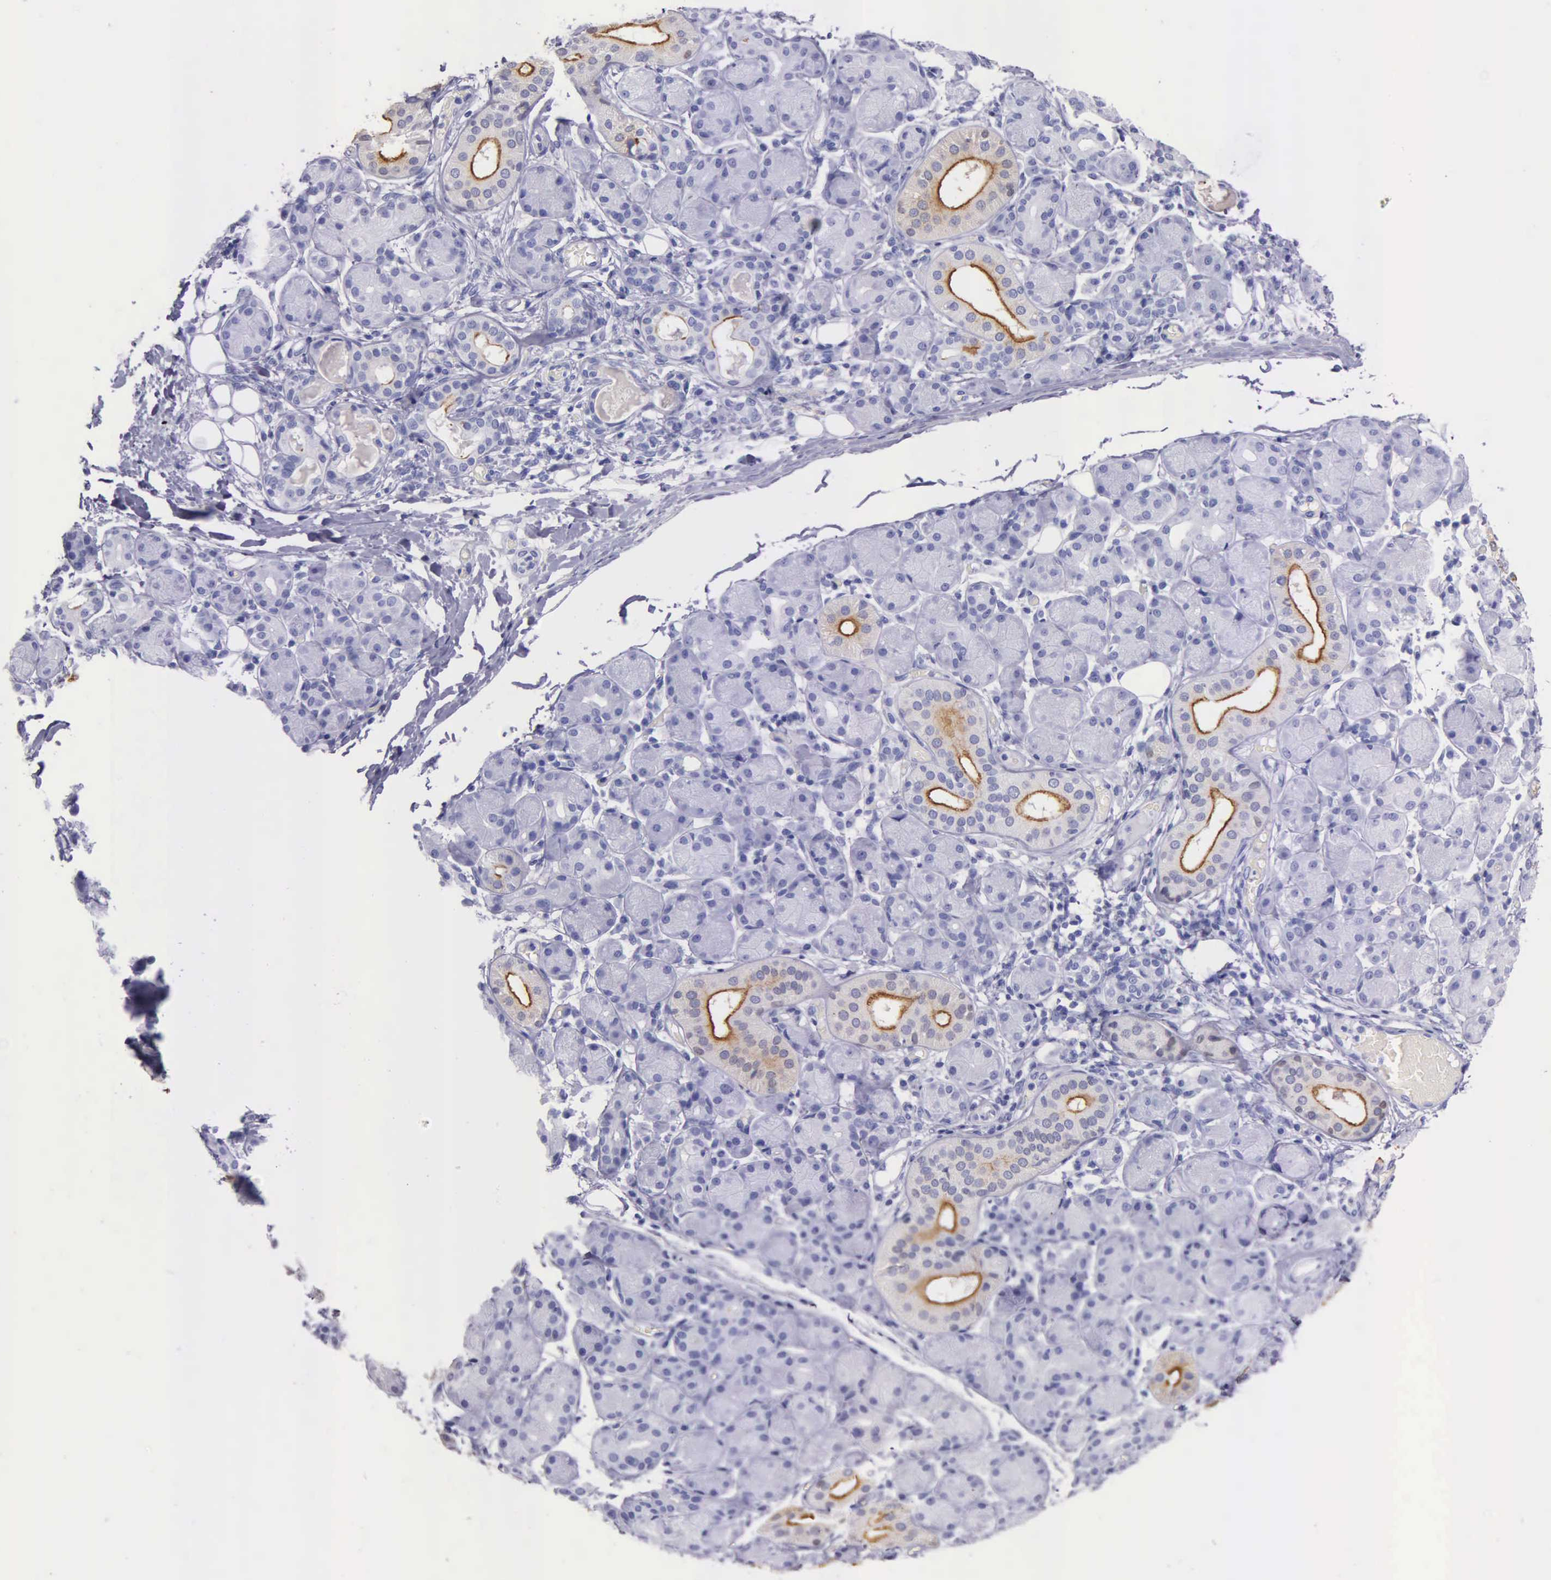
{"staining": {"intensity": "weak", "quantity": "25%-75%", "location": "cytoplasmic/membranous"}, "tissue": "salivary gland", "cell_type": "Glandular cells", "image_type": "normal", "snomed": [{"axis": "morphology", "description": "Normal tissue, NOS"}, {"axis": "topography", "description": "Salivary gland"}, {"axis": "topography", "description": "Peripheral nerve tissue"}], "caption": "Immunohistochemistry of benign salivary gland exhibits low levels of weak cytoplasmic/membranous expression in approximately 25%-75% of glandular cells. (brown staining indicates protein expression, while blue staining denotes nuclei).", "gene": "KLK2", "patient": {"sex": "male", "age": 62}}